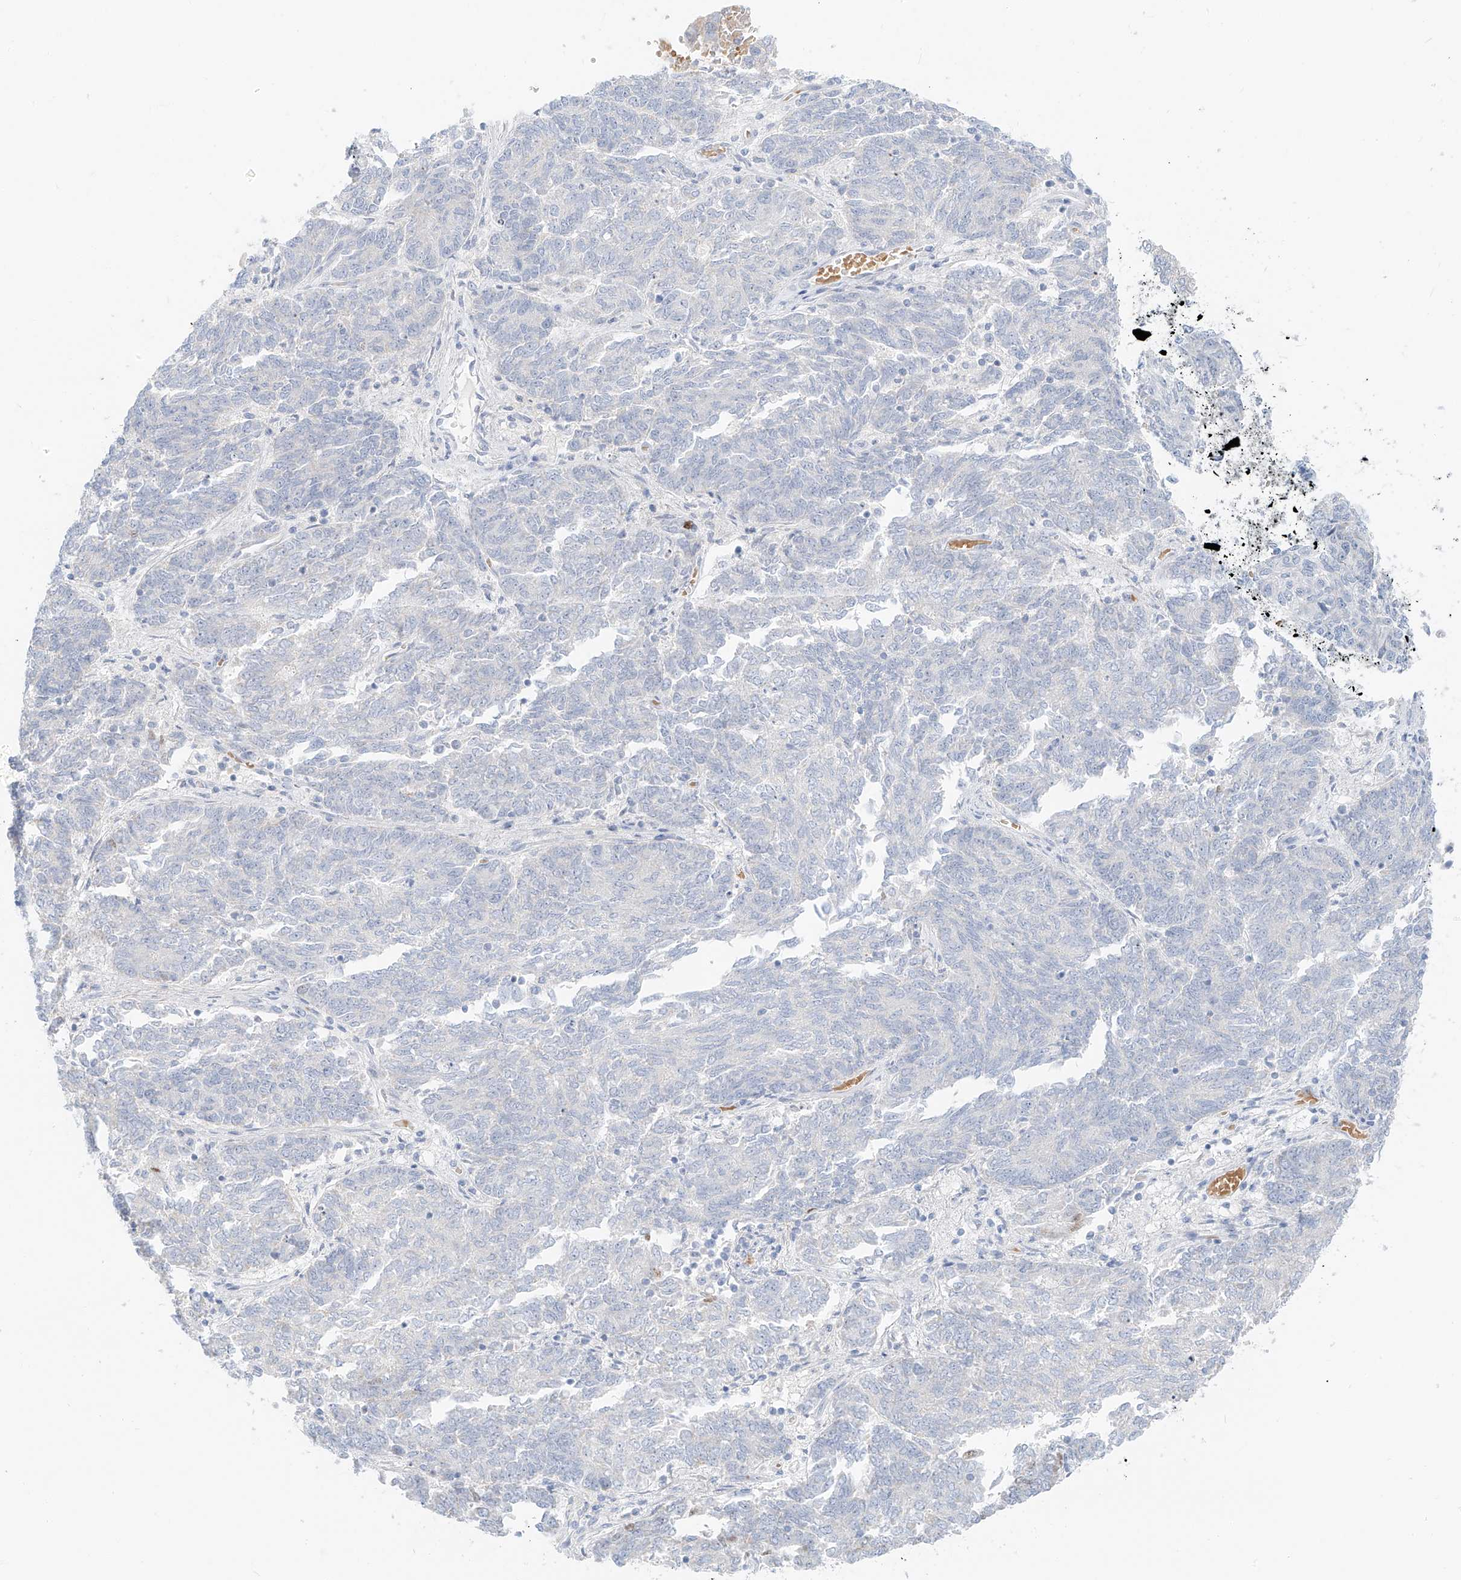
{"staining": {"intensity": "negative", "quantity": "none", "location": "none"}, "tissue": "endometrial cancer", "cell_type": "Tumor cells", "image_type": "cancer", "snomed": [{"axis": "morphology", "description": "Adenocarcinoma, NOS"}, {"axis": "topography", "description": "Endometrium"}], "caption": "Endometrial adenocarcinoma stained for a protein using IHC displays no expression tumor cells.", "gene": "PGC", "patient": {"sex": "female", "age": 80}}